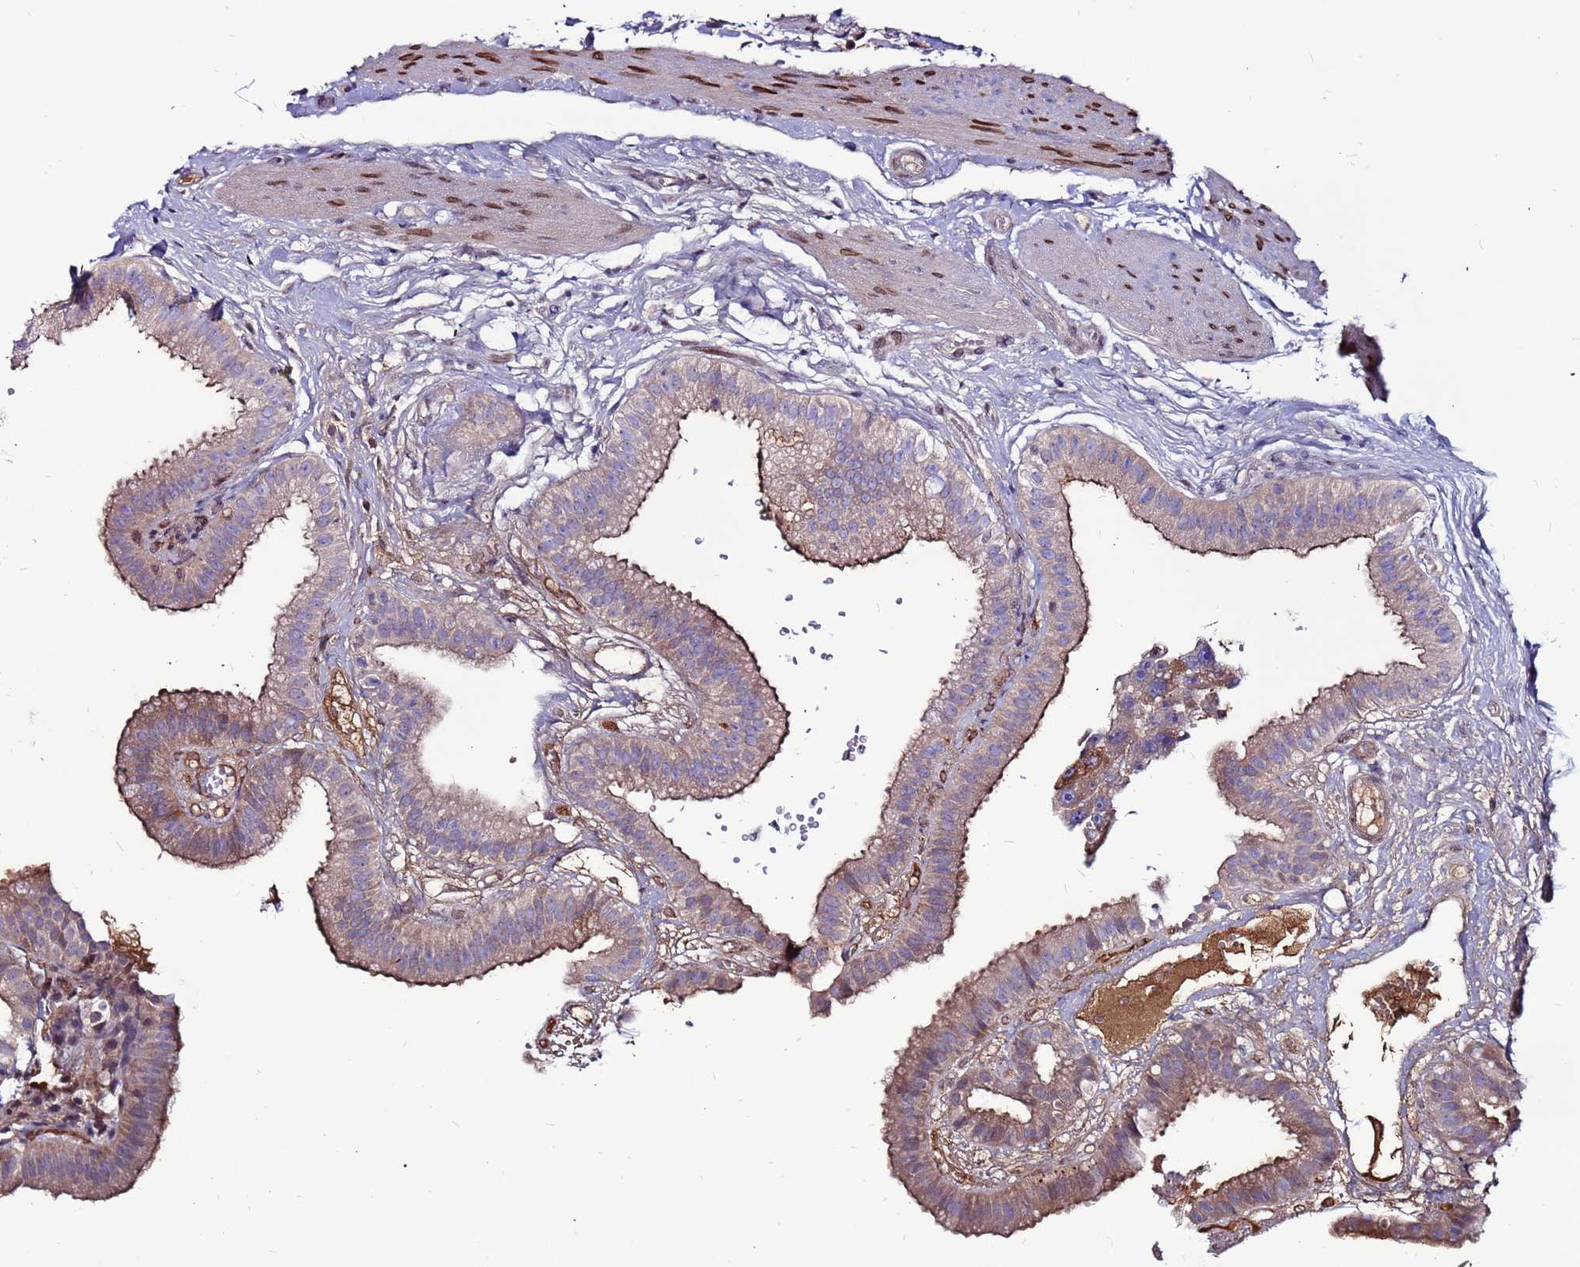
{"staining": {"intensity": "weak", "quantity": "25%-75%", "location": "cytoplasmic/membranous"}, "tissue": "gallbladder", "cell_type": "Glandular cells", "image_type": "normal", "snomed": [{"axis": "morphology", "description": "Normal tissue, NOS"}, {"axis": "topography", "description": "Gallbladder"}], "caption": "Normal gallbladder was stained to show a protein in brown. There is low levels of weak cytoplasmic/membranous expression in about 25%-75% of glandular cells.", "gene": "CCDC71", "patient": {"sex": "female", "age": 61}}